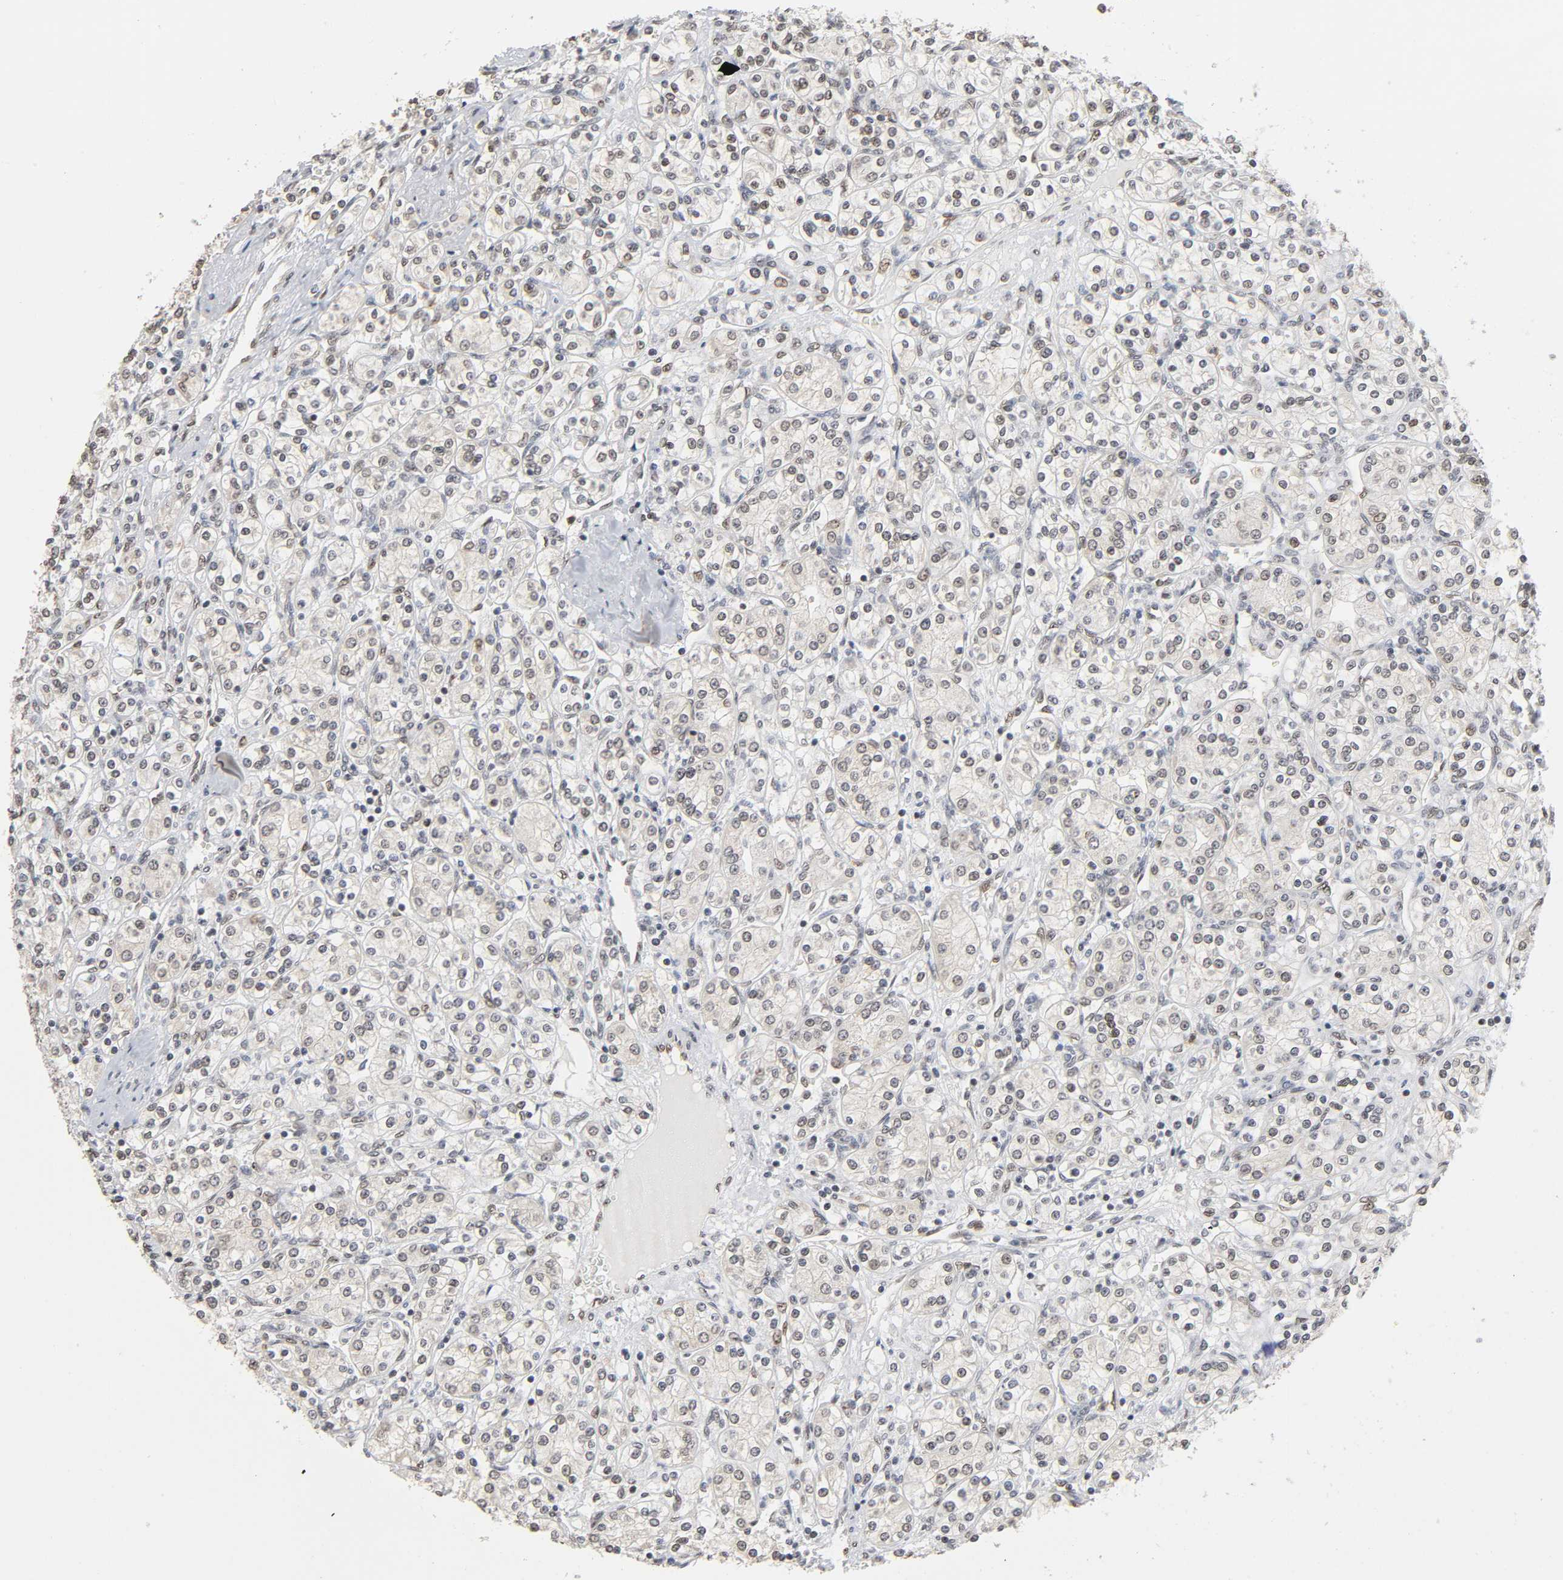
{"staining": {"intensity": "weak", "quantity": ">75%", "location": "nuclear"}, "tissue": "renal cancer", "cell_type": "Tumor cells", "image_type": "cancer", "snomed": [{"axis": "morphology", "description": "Adenocarcinoma, NOS"}, {"axis": "topography", "description": "Kidney"}], "caption": "Protein staining demonstrates weak nuclear expression in approximately >75% of tumor cells in renal cancer (adenocarcinoma).", "gene": "SUMO1", "patient": {"sex": "male", "age": 77}}